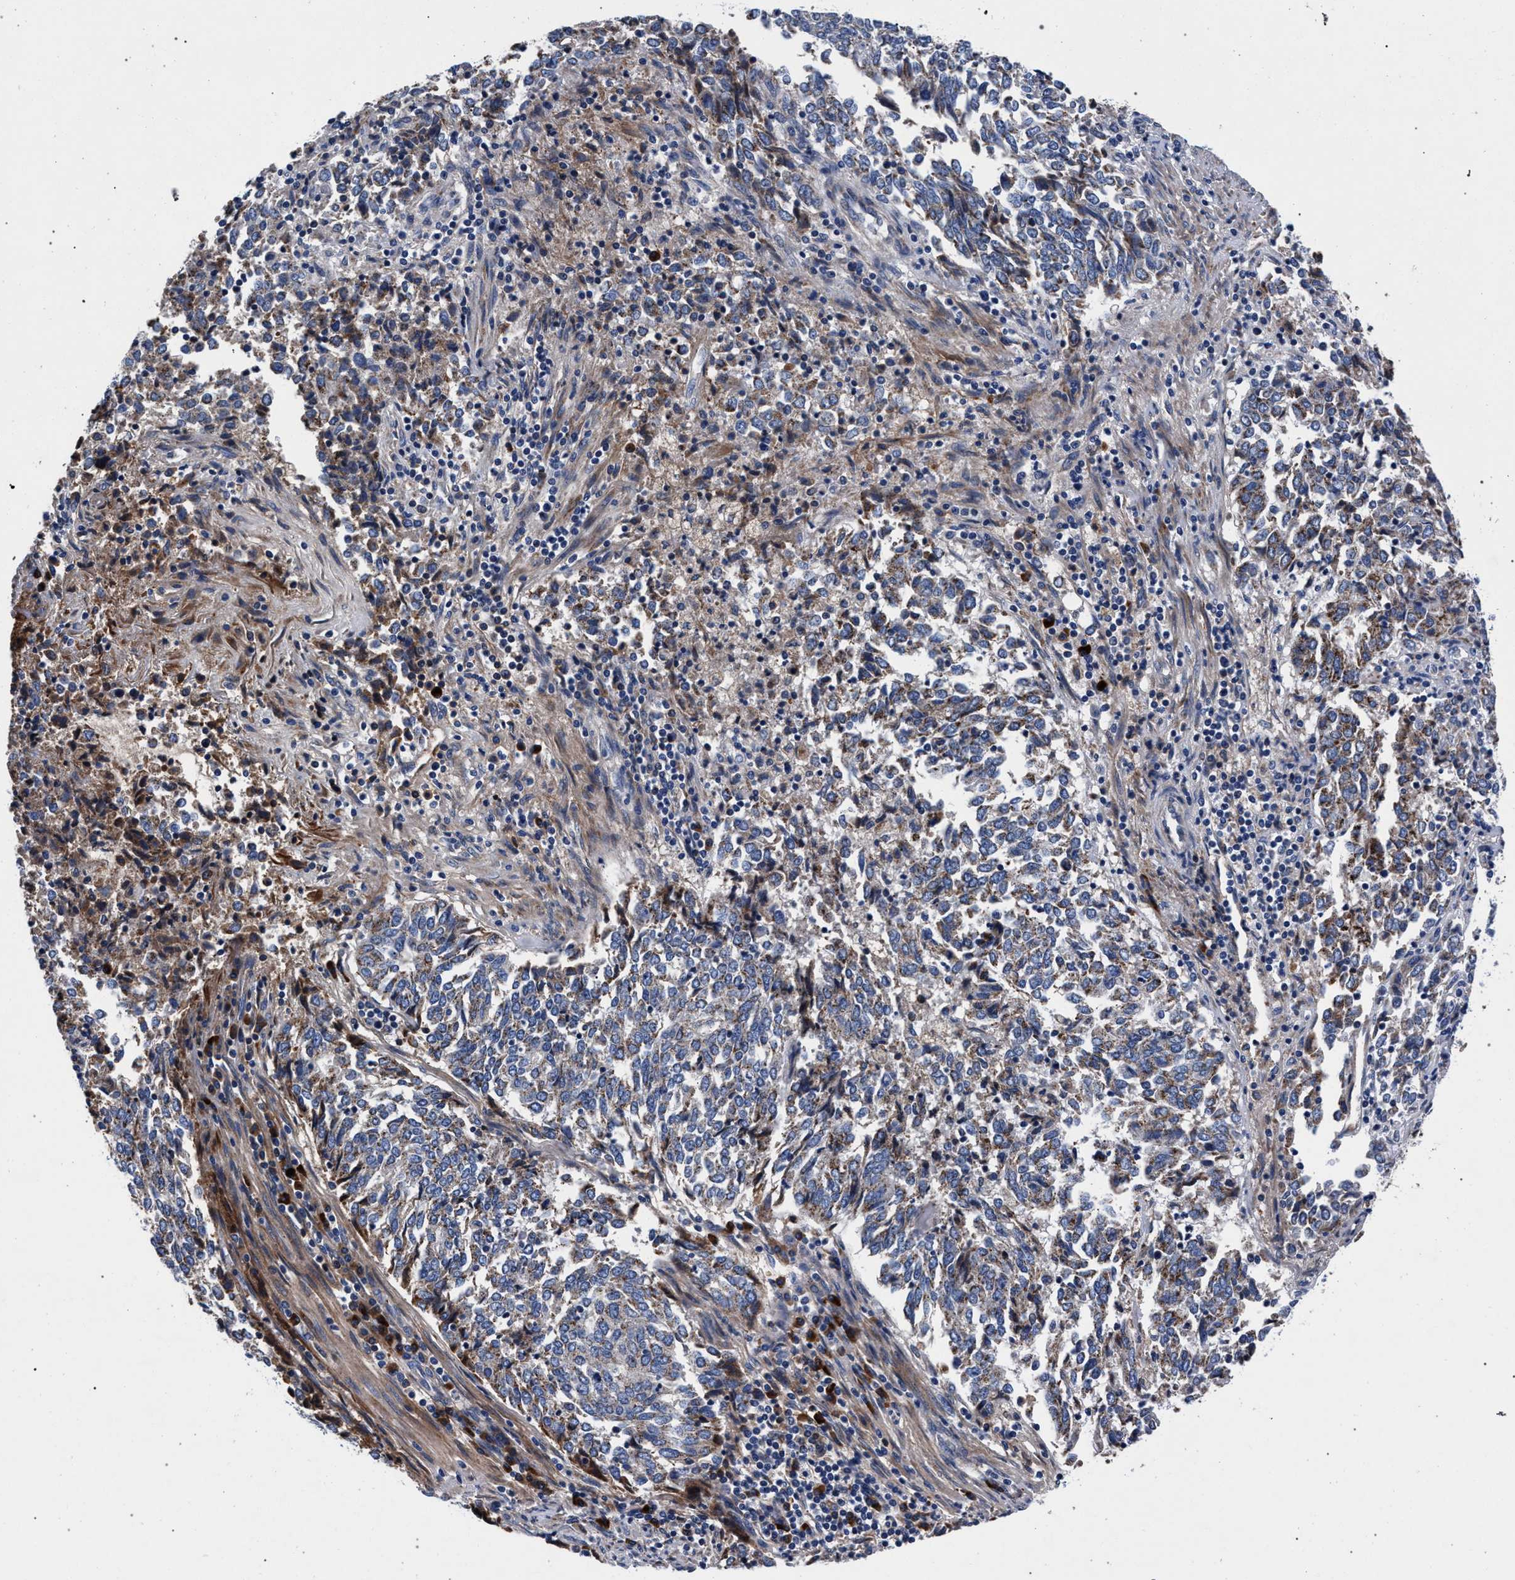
{"staining": {"intensity": "moderate", "quantity": "<25%", "location": "cytoplasmic/membranous"}, "tissue": "endometrial cancer", "cell_type": "Tumor cells", "image_type": "cancer", "snomed": [{"axis": "morphology", "description": "Adenocarcinoma, NOS"}, {"axis": "topography", "description": "Endometrium"}], "caption": "Immunohistochemistry (IHC) micrograph of human adenocarcinoma (endometrial) stained for a protein (brown), which exhibits low levels of moderate cytoplasmic/membranous expression in about <25% of tumor cells.", "gene": "ACOX1", "patient": {"sex": "female", "age": 80}}